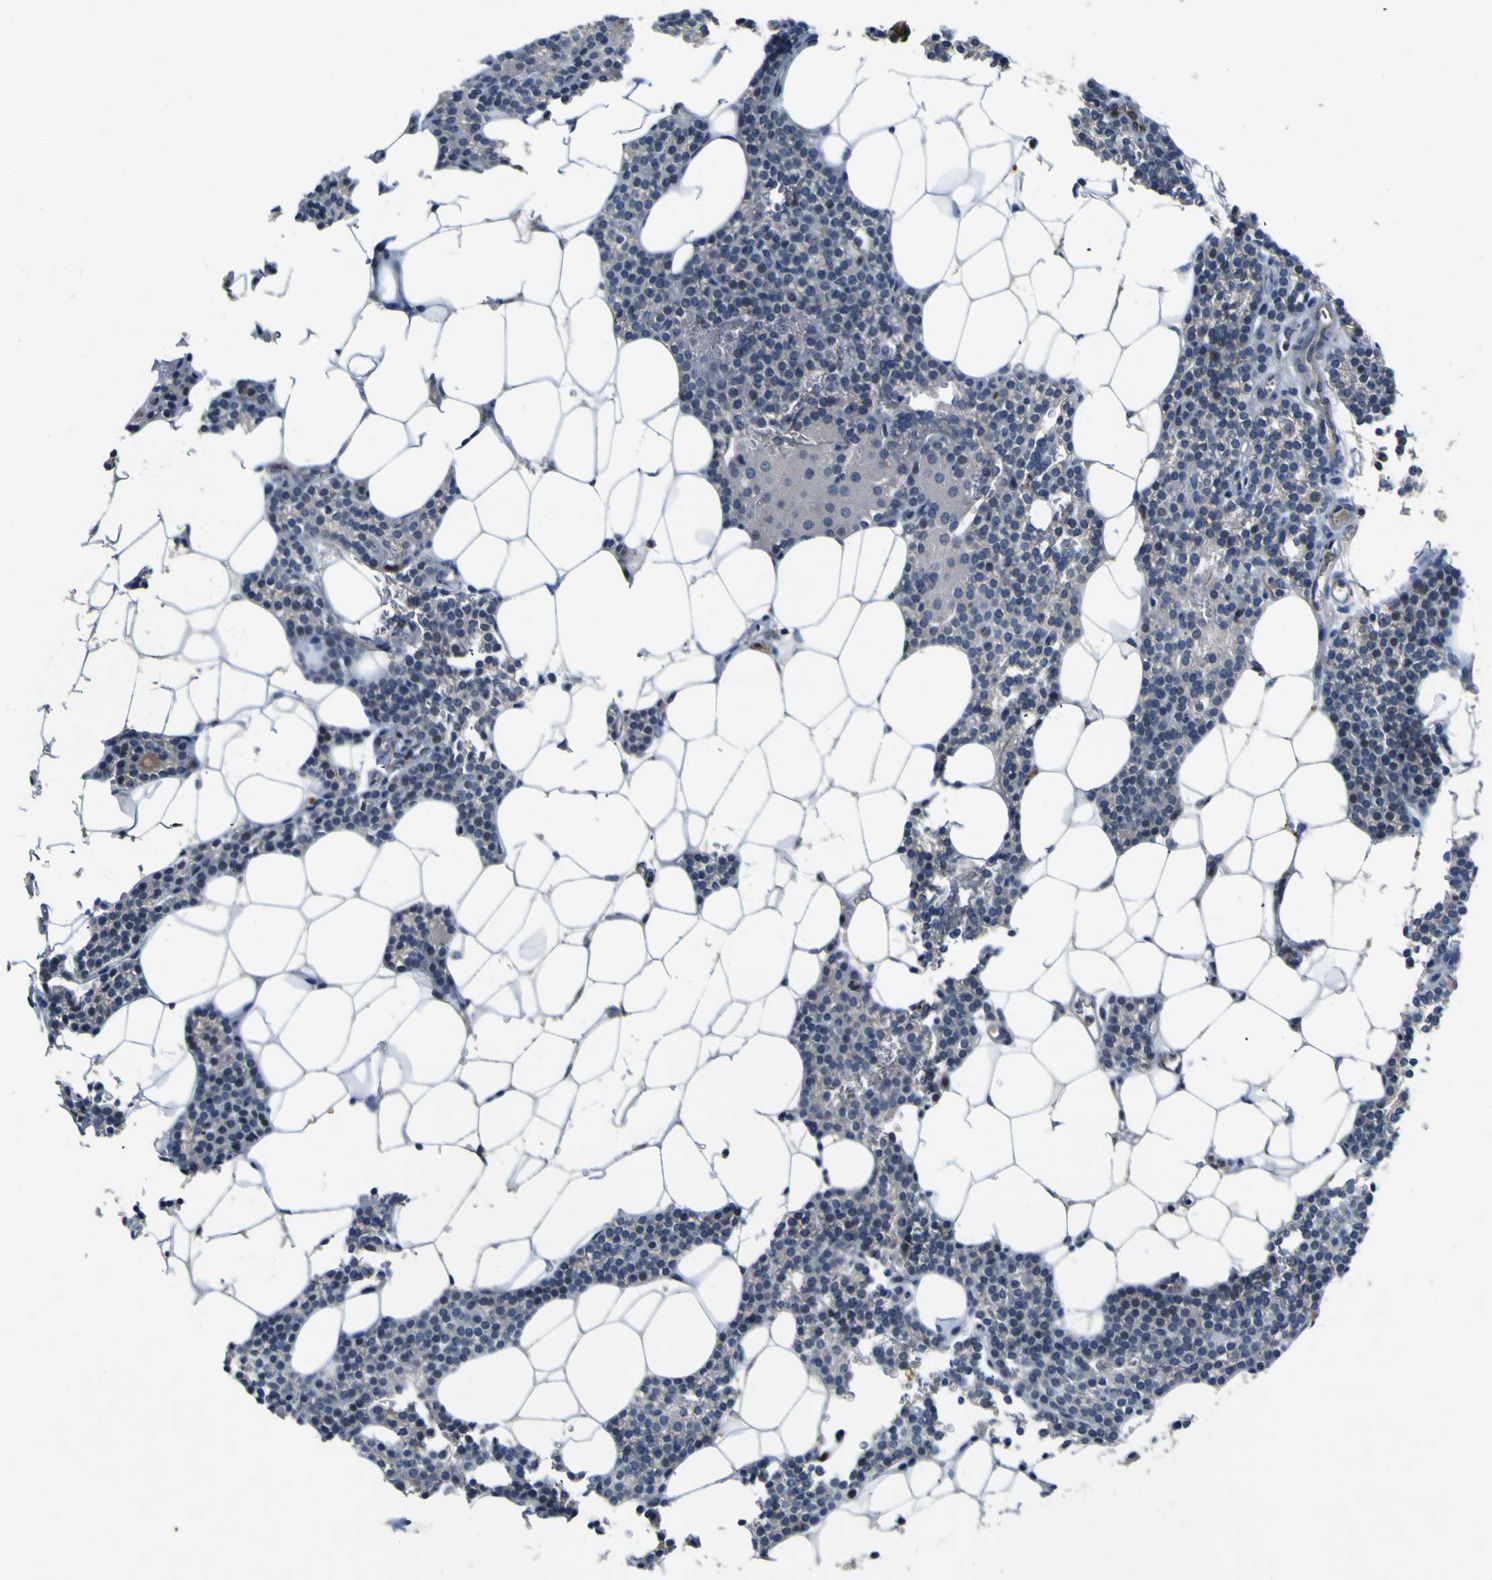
{"staining": {"intensity": "moderate", "quantity": "<25%", "location": "cytoplasmic/membranous"}, "tissue": "parathyroid gland", "cell_type": "Glandular cells", "image_type": "normal", "snomed": [{"axis": "morphology", "description": "Normal tissue, NOS"}, {"axis": "morphology", "description": "Adenoma, NOS"}, {"axis": "topography", "description": "Parathyroid gland"}], "caption": "Immunohistochemistry staining of benign parathyroid gland, which shows low levels of moderate cytoplasmic/membranous expression in about <25% of glandular cells indicating moderate cytoplasmic/membranous protein expression. The staining was performed using DAB (3,3'-diaminobenzidine) (brown) for protein detection and nuclei were counterstained in hematoxylin (blue).", "gene": "LDLR", "patient": {"sex": "female", "age": 51}}